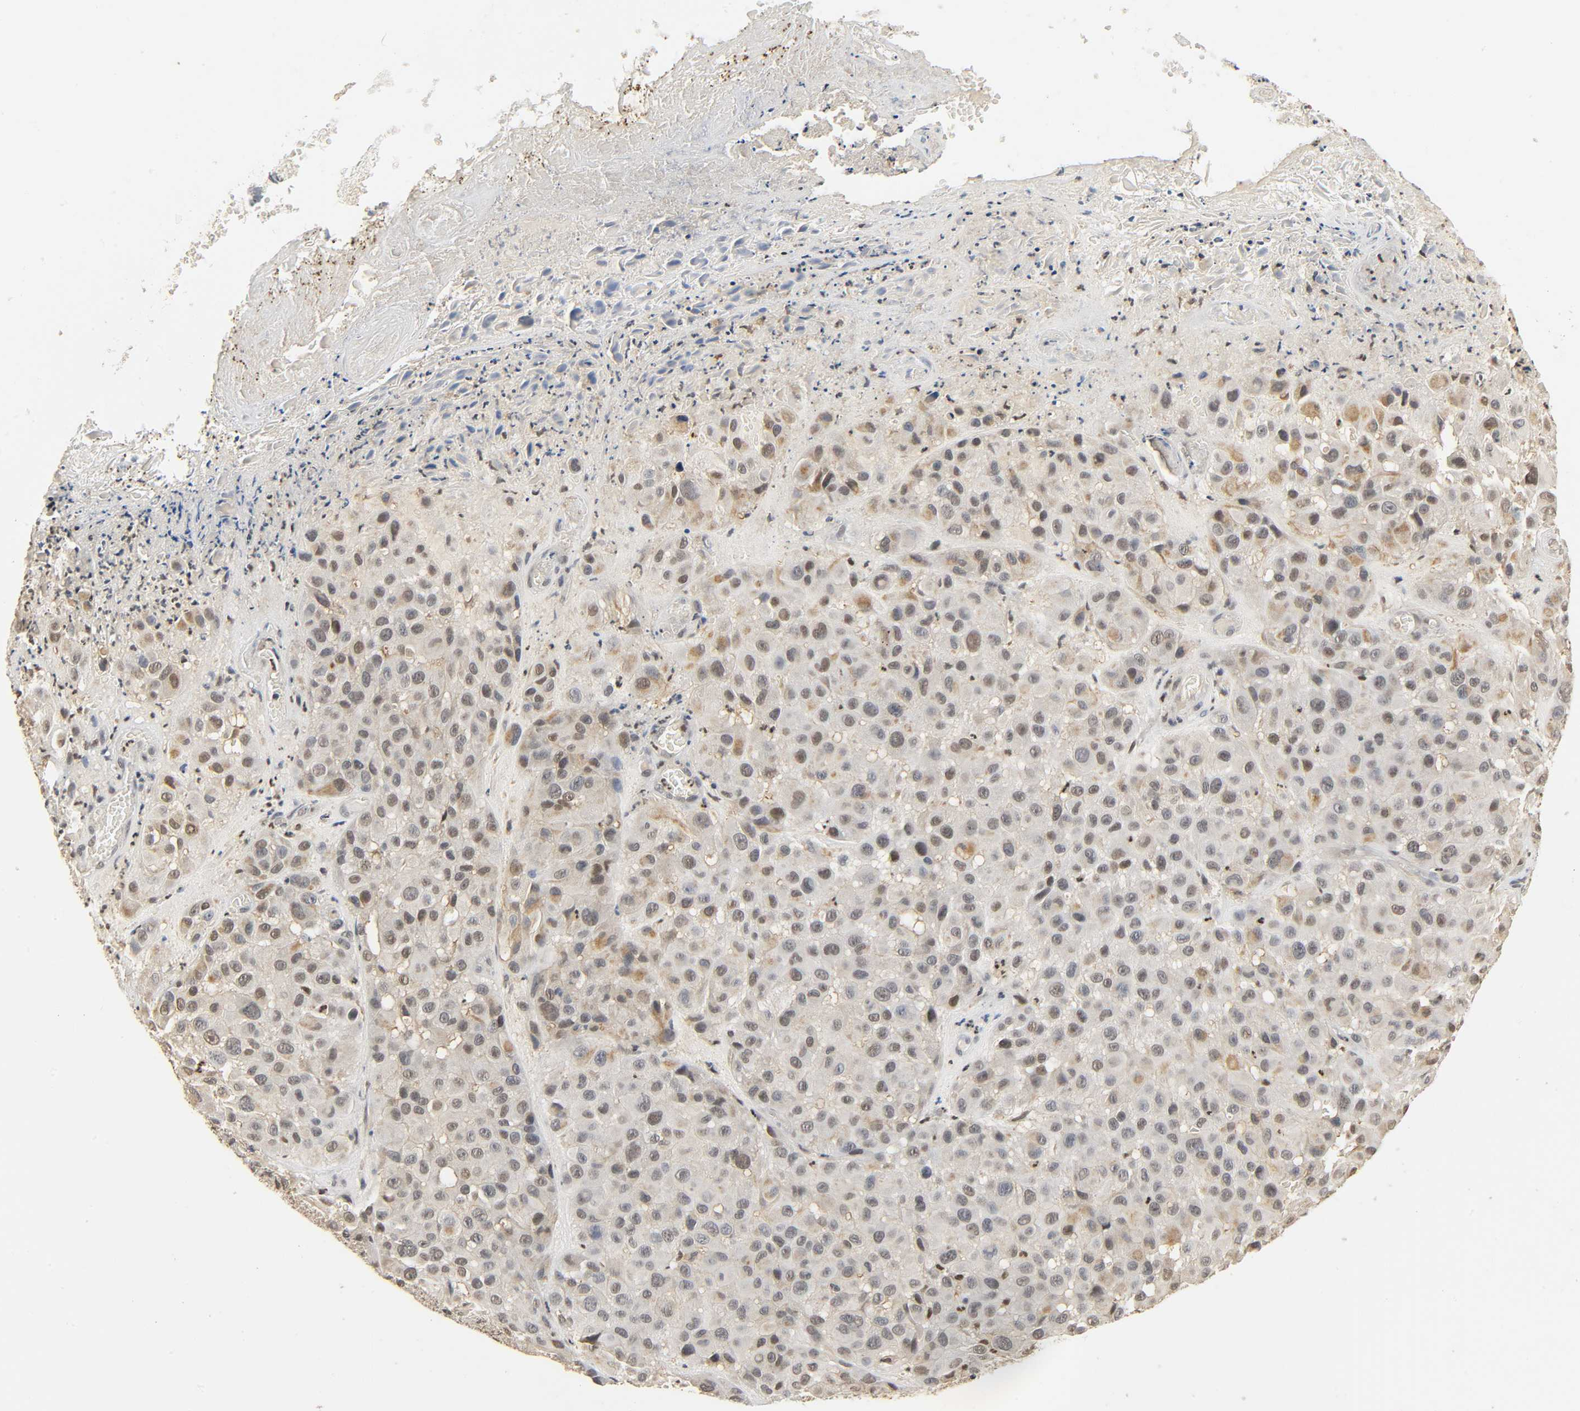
{"staining": {"intensity": "weak", "quantity": "25%-75%", "location": "cytoplasmic/membranous,nuclear"}, "tissue": "melanoma", "cell_type": "Tumor cells", "image_type": "cancer", "snomed": [{"axis": "morphology", "description": "Malignant melanoma, NOS"}, {"axis": "topography", "description": "Skin"}], "caption": "Immunohistochemical staining of human melanoma shows low levels of weak cytoplasmic/membranous and nuclear protein staining in about 25%-75% of tumor cells.", "gene": "ZFPM2", "patient": {"sex": "female", "age": 21}}